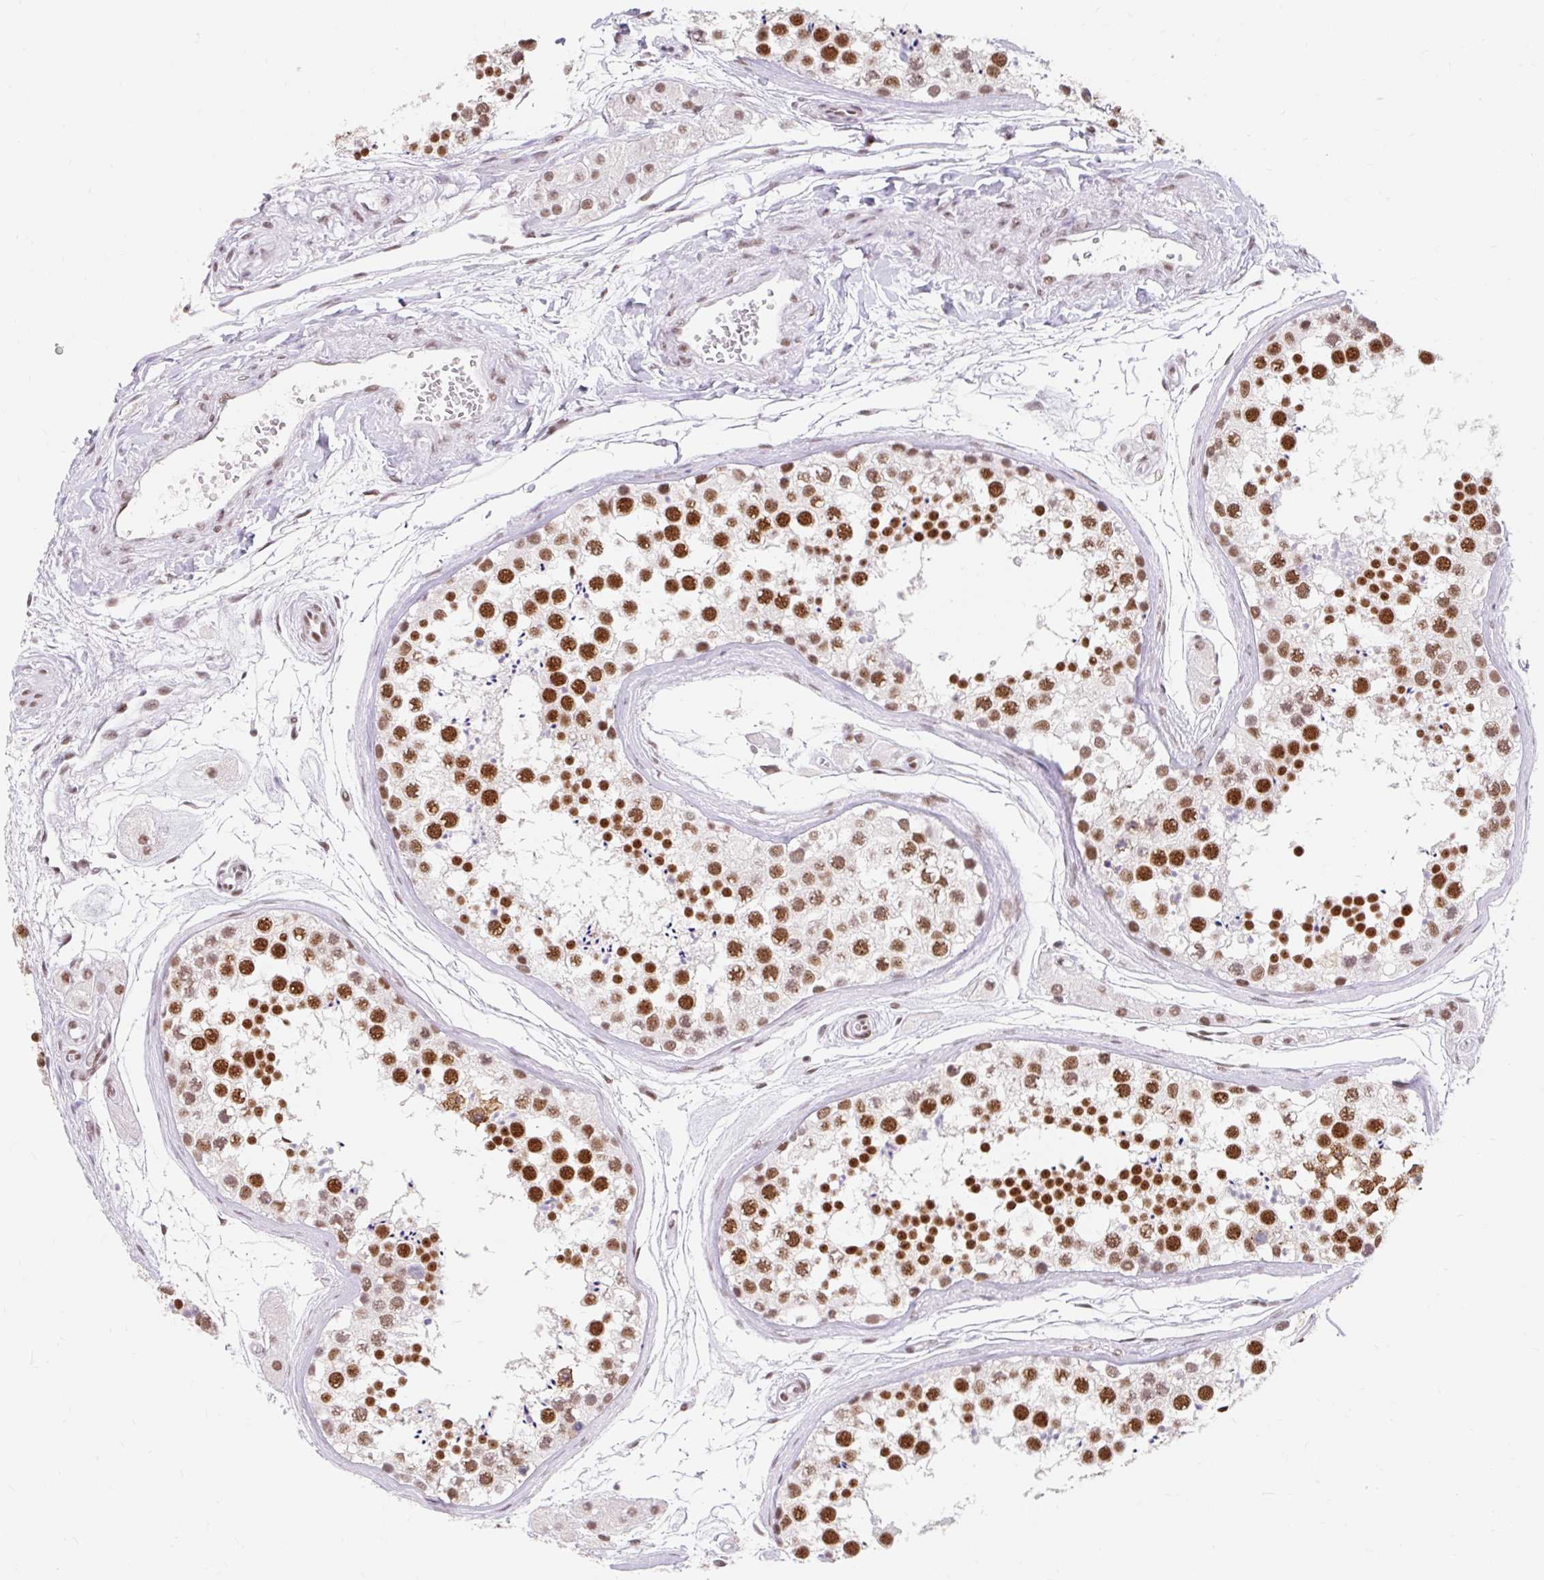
{"staining": {"intensity": "strong", "quantity": ">75%", "location": "nuclear"}, "tissue": "testis", "cell_type": "Cells in seminiferous ducts", "image_type": "normal", "snomed": [{"axis": "morphology", "description": "Normal tissue, NOS"}, {"axis": "topography", "description": "Testis"}], "caption": "This histopathology image demonstrates immunohistochemistry (IHC) staining of unremarkable human testis, with high strong nuclear expression in approximately >75% of cells in seminiferous ducts.", "gene": "SRSF10", "patient": {"sex": "male", "age": 56}}